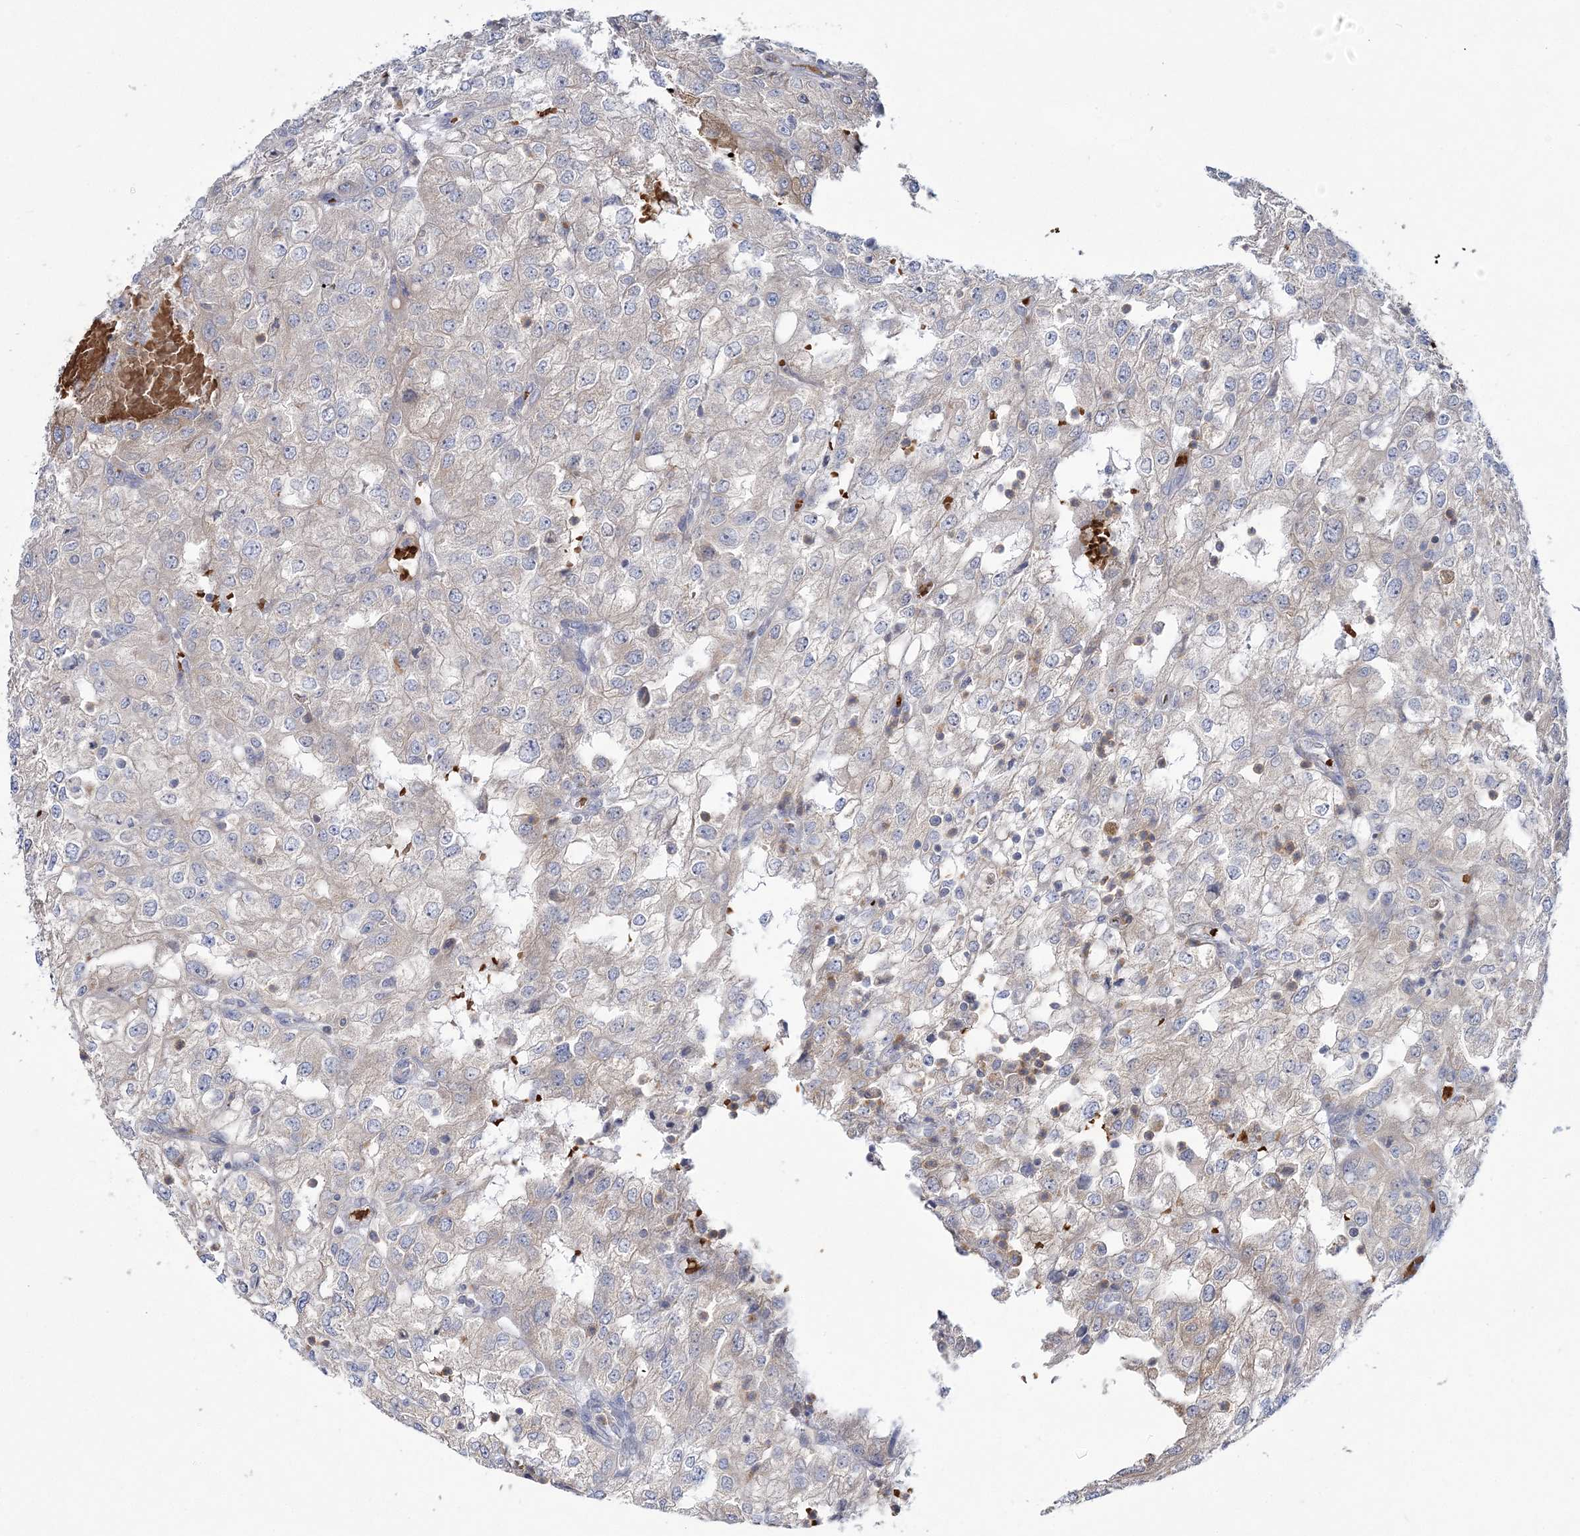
{"staining": {"intensity": "negative", "quantity": "none", "location": "none"}, "tissue": "renal cancer", "cell_type": "Tumor cells", "image_type": "cancer", "snomed": [{"axis": "morphology", "description": "Adenocarcinoma, NOS"}, {"axis": "topography", "description": "Kidney"}], "caption": "Micrograph shows no protein expression in tumor cells of renal cancer (adenocarcinoma) tissue. The staining is performed using DAB (3,3'-diaminobenzidine) brown chromogen with nuclei counter-stained in using hematoxylin.", "gene": "ATP11B", "patient": {"sex": "female", "age": 54}}